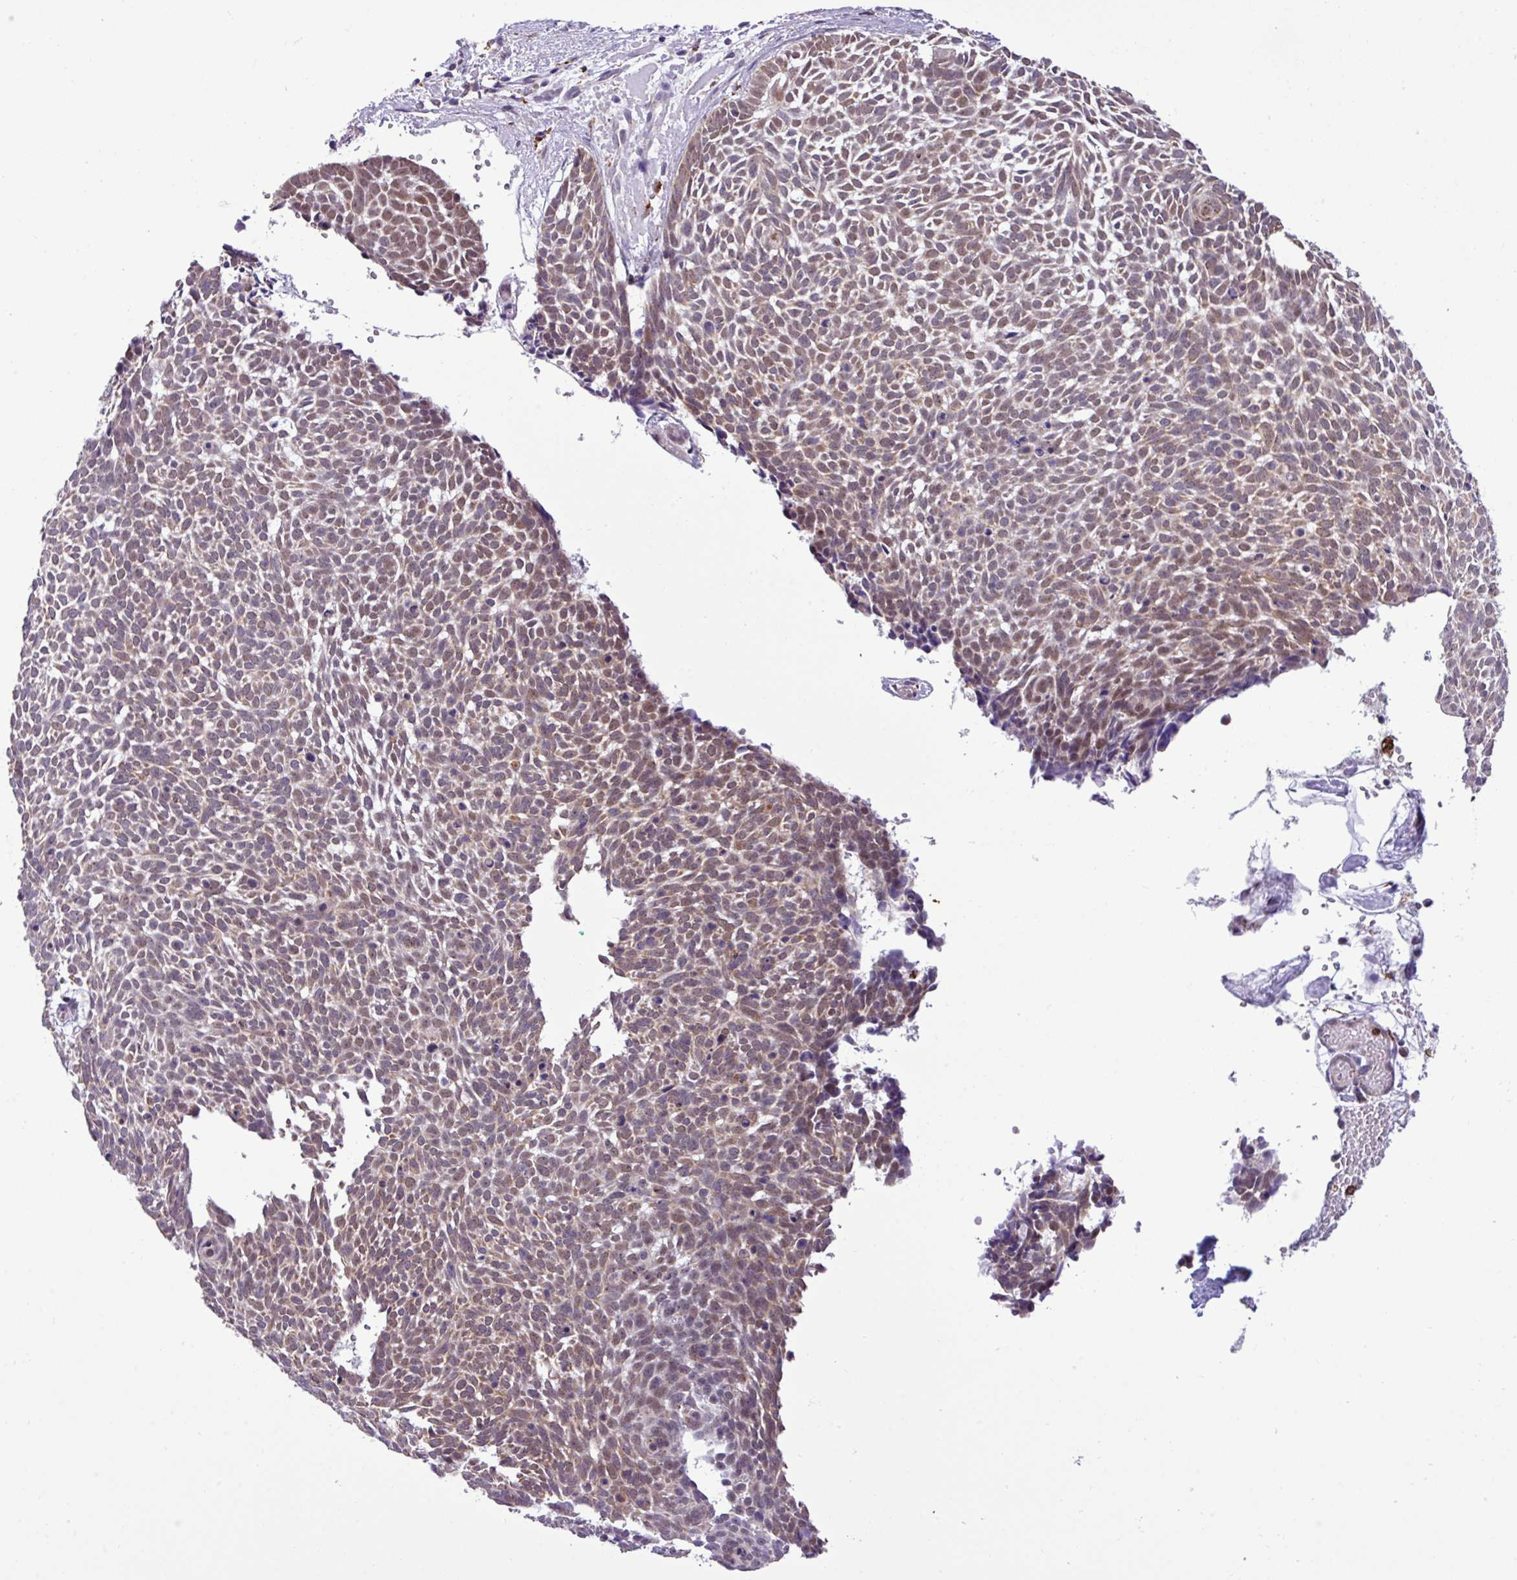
{"staining": {"intensity": "moderate", "quantity": ">75%", "location": "cytoplasmic/membranous"}, "tissue": "skin cancer", "cell_type": "Tumor cells", "image_type": "cancer", "snomed": [{"axis": "morphology", "description": "Basal cell carcinoma"}, {"axis": "topography", "description": "Skin"}], "caption": "Immunohistochemical staining of skin cancer (basal cell carcinoma) demonstrates medium levels of moderate cytoplasmic/membranous staining in approximately >75% of tumor cells.", "gene": "SGPP1", "patient": {"sex": "male", "age": 61}}